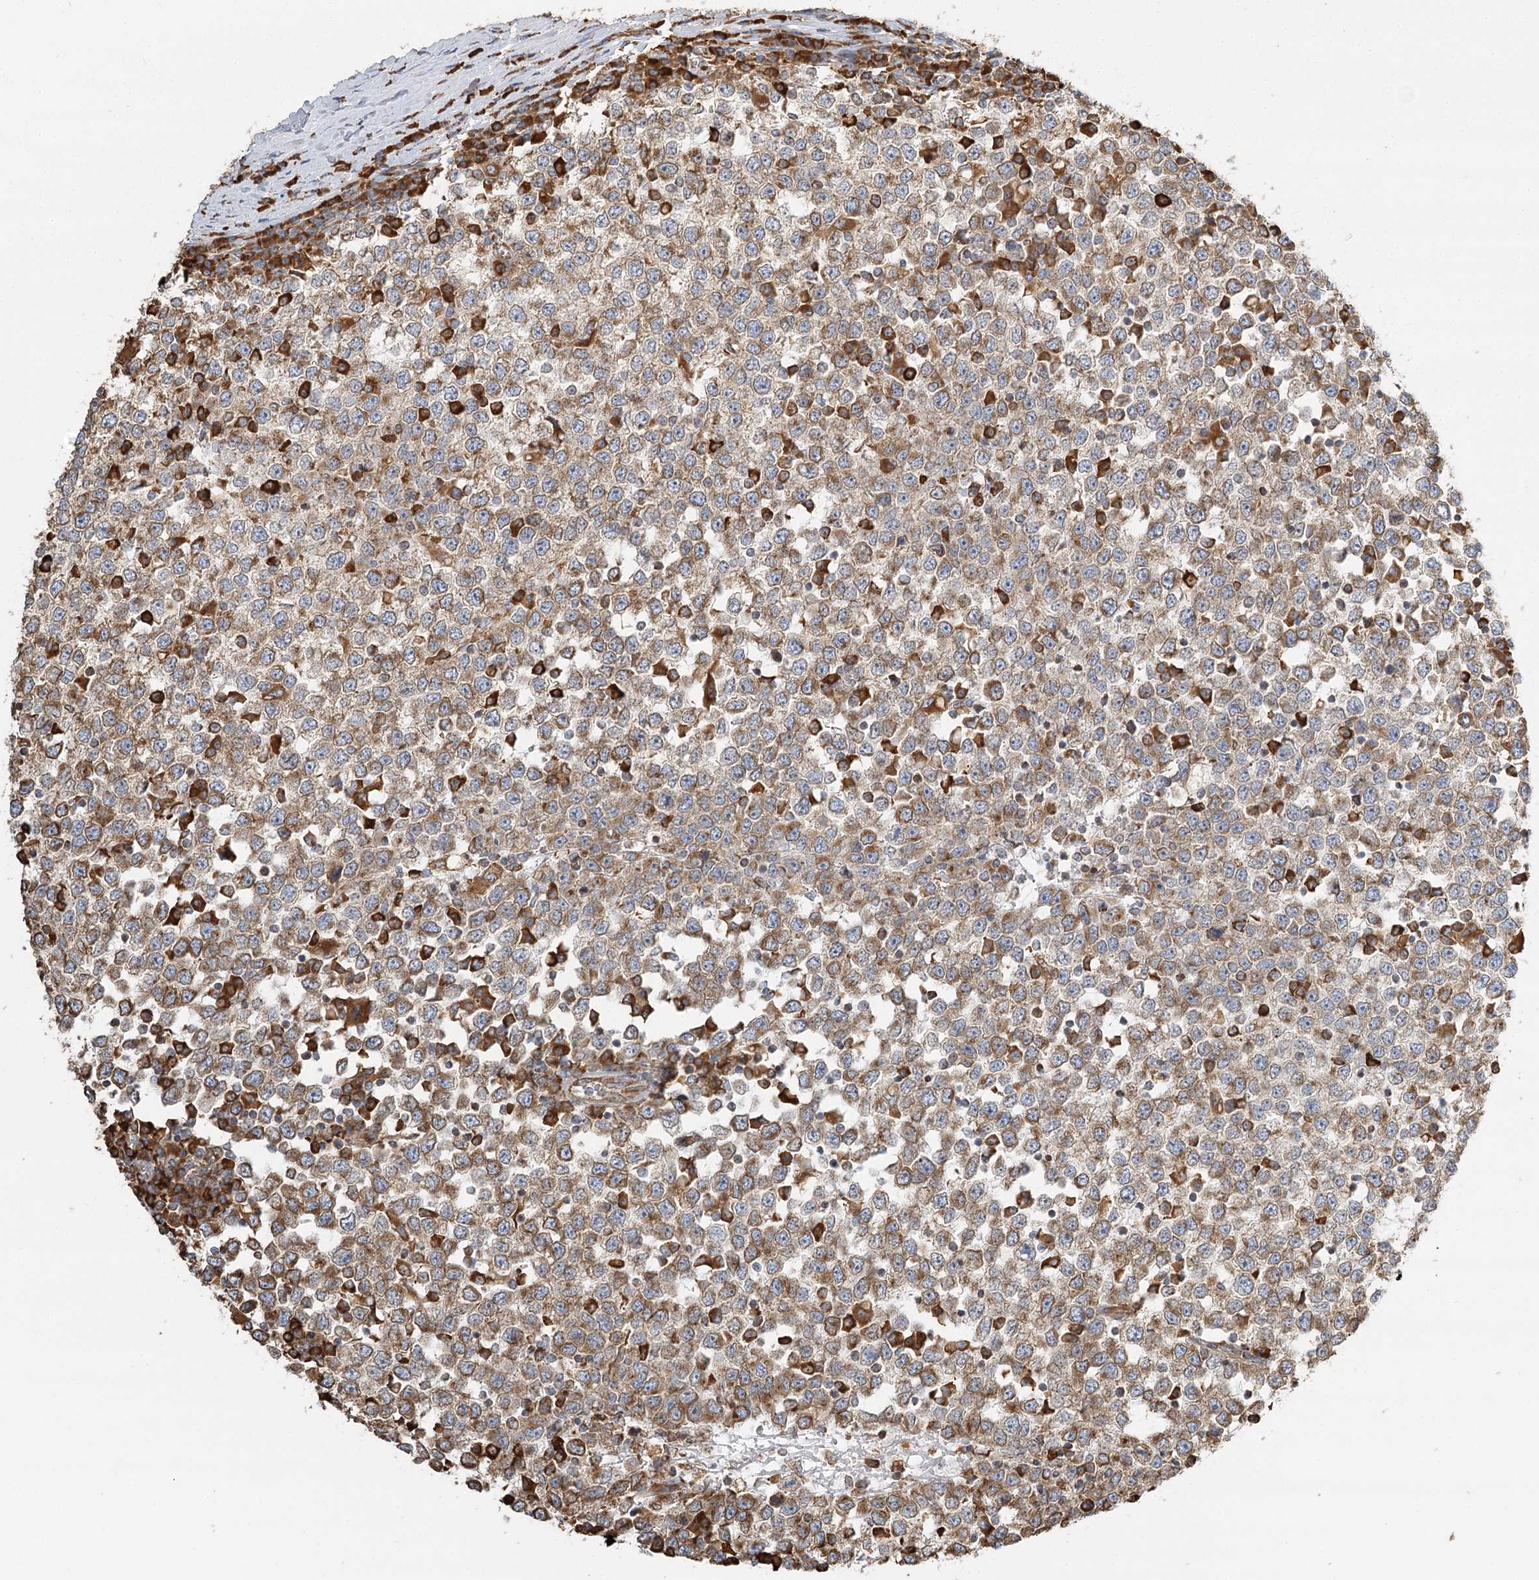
{"staining": {"intensity": "moderate", "quantity": ">75%", "location": "cytoplasmic/membranous"}, "tissue": "testis cancer", "cell_type": "Tumor cells", "image_type": "cancer", "snomed": [{"axis": "morphology", "description": "Seminoma, NOS"}, {"axis": "topography", "description": "Testis"}], "caption": "Testis cancer stained with a protein marker displays moderate staining in tumor cells.", "gene": "TAS1R1", "patient": {"sex": "male", "age": 65}}